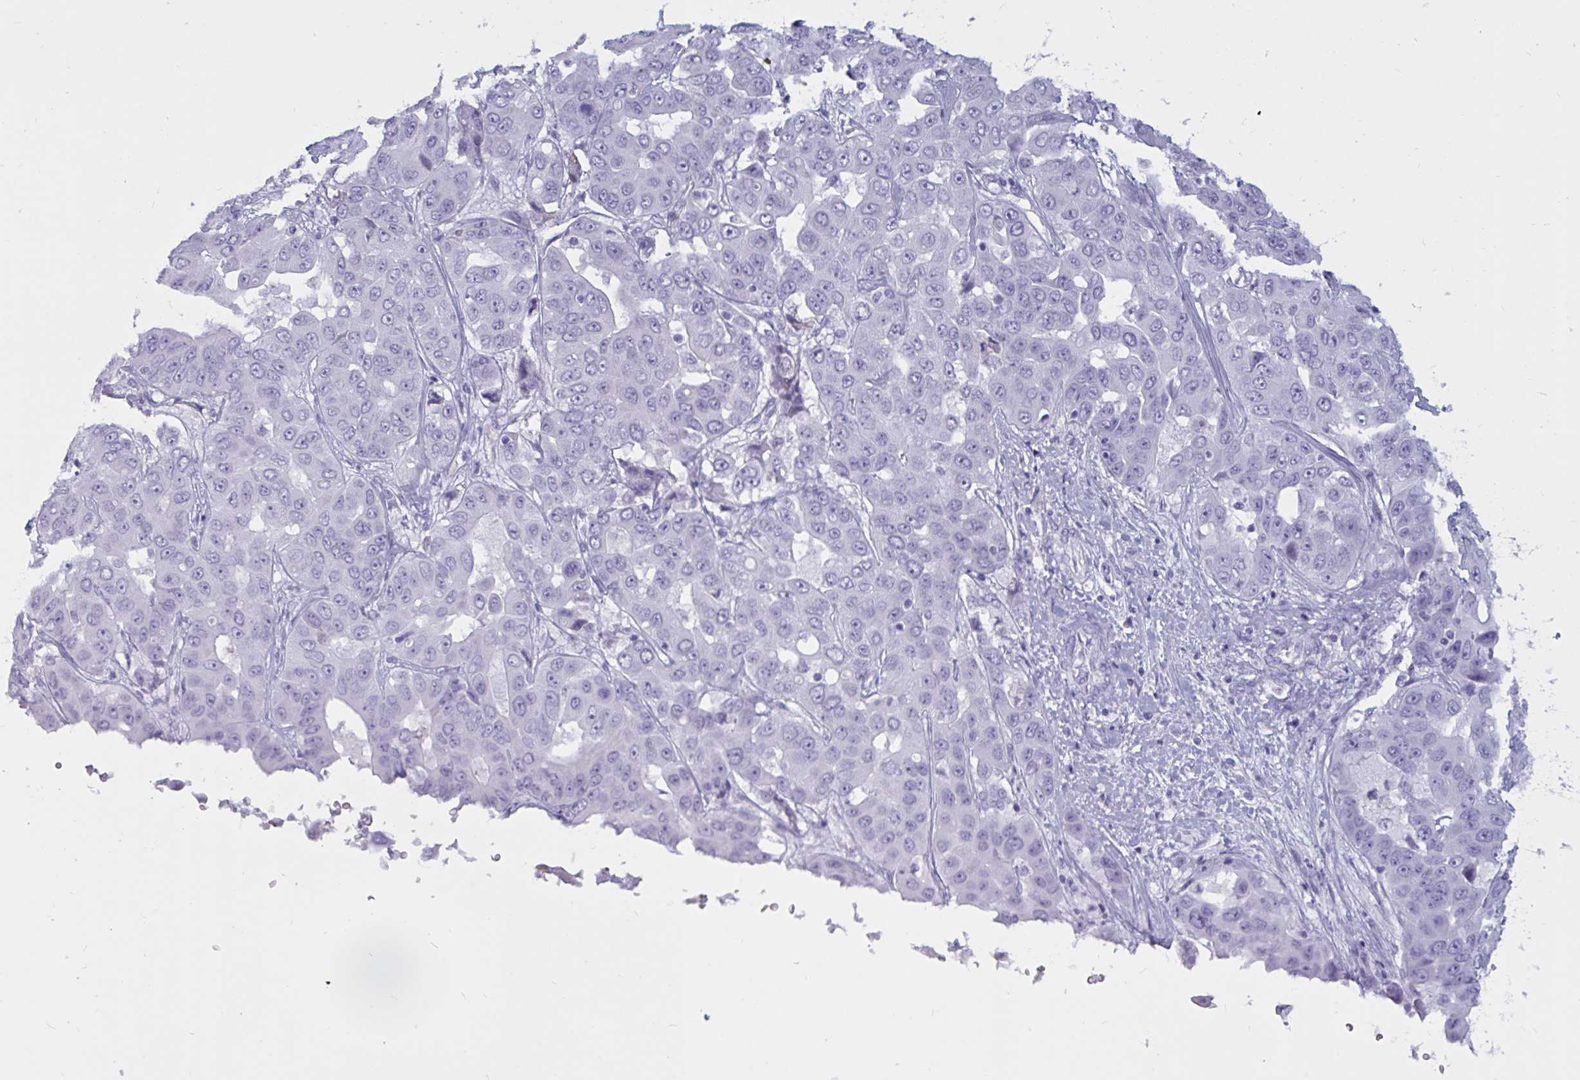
{"staining": {"intensity": "negative", "quantity": "none", "location": "none"}, "tissue": "liver cancer", "cell_type": "Tumor cells", "image_type": "cancer", "snomed": [{"axis": "morphology", "description": "Cholangiocarcinoma"}, {"axis": "topography", "description": "Liver"}], "caption": "Tumor cells are negative for protein expression in human cholangiocarcinoma (liver). The staining was performed using DAB to visualize the protein expression in brown, while the nuclei were stained in blue with hematoxylin (Magnification: 20x).", "gene": "BBS10", "patient": {"sex": "female", "age": 52}}